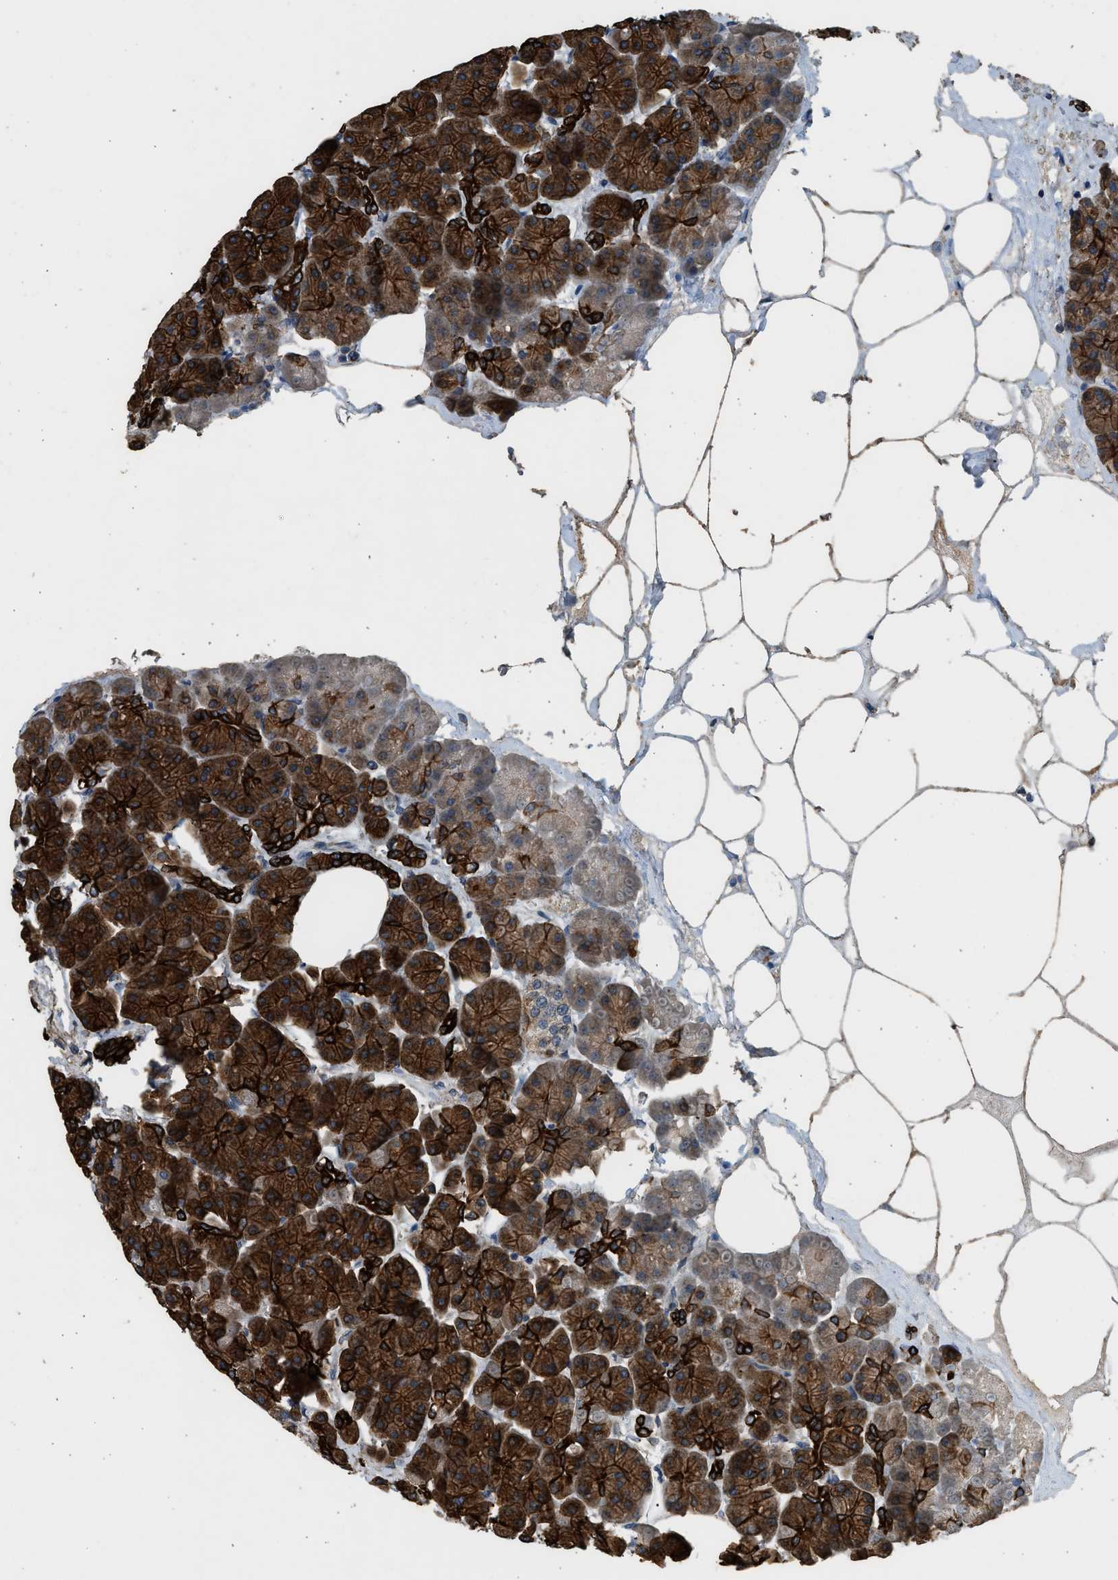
{"staining": {"intensity": "strong", "quantity": ">75%", "location": "cytoplasmic/membranous"}, "tissue": "pancreas", "cell_type": "Exocrine glandular cells", "image_type": "normal", "snomed": [{"axis": "morphology", "description": "Normal tissue, NOS"}, {"axis": "topography", "description": "Pancreas"}], "caption": "The immunohistochemical stain highlights strong cytoplasmic/membranous positivity in exocrine glandular cells of normal pancreas. (DAB (3,3'-diaminobenzidine) IHC, brown staining for protein, blue staining for nuclei).", "gene": "PCLO", "patient": {"sex": "female", "age": 70}}